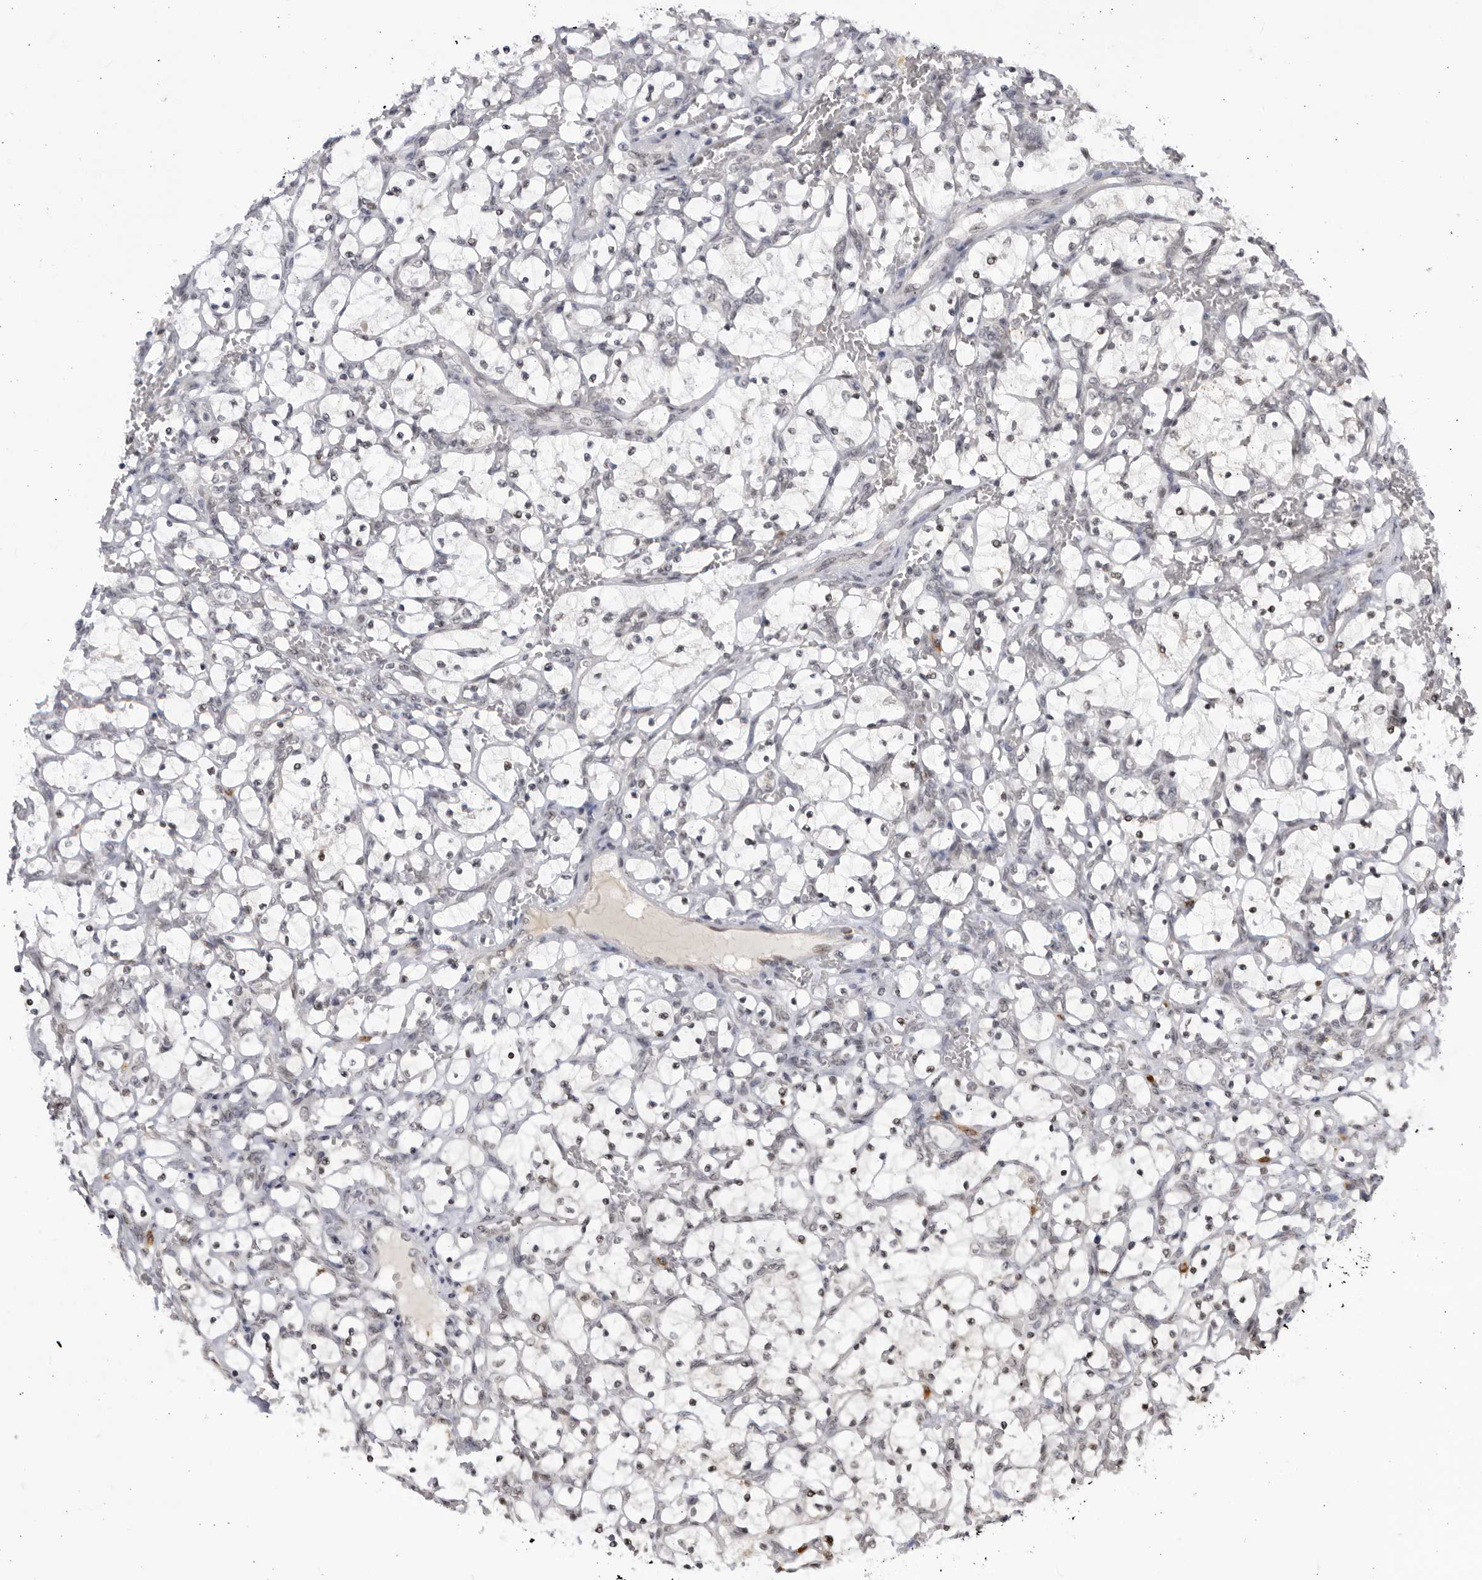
{"staining": {"intensity": "negative", "quantity": "none", "location": "none"}, "tissue": "renal cancer", "cell_type": "Tumor cells", "image_type": "cancer", "snomed": [{"axis": "morphology", "description": "Adenocarcinoma, NOS"}, {"axis": "topography", "description": "Kidney"}], "caption": "DAB (3,3'-diaminobenzidine) immunohistochemical staining of renal cancer (adenocarcinoma) demonstrates no significant staining in tumor cells. Brightfield microscopy of immunohistochemistry stained with DAB (3,3'-diaminobenzidine) (brown) and hematoxylin (blue), captured at high magnification.", "gene": "RASGEF1C", "patient": {"sex": "female", "age": 69}}